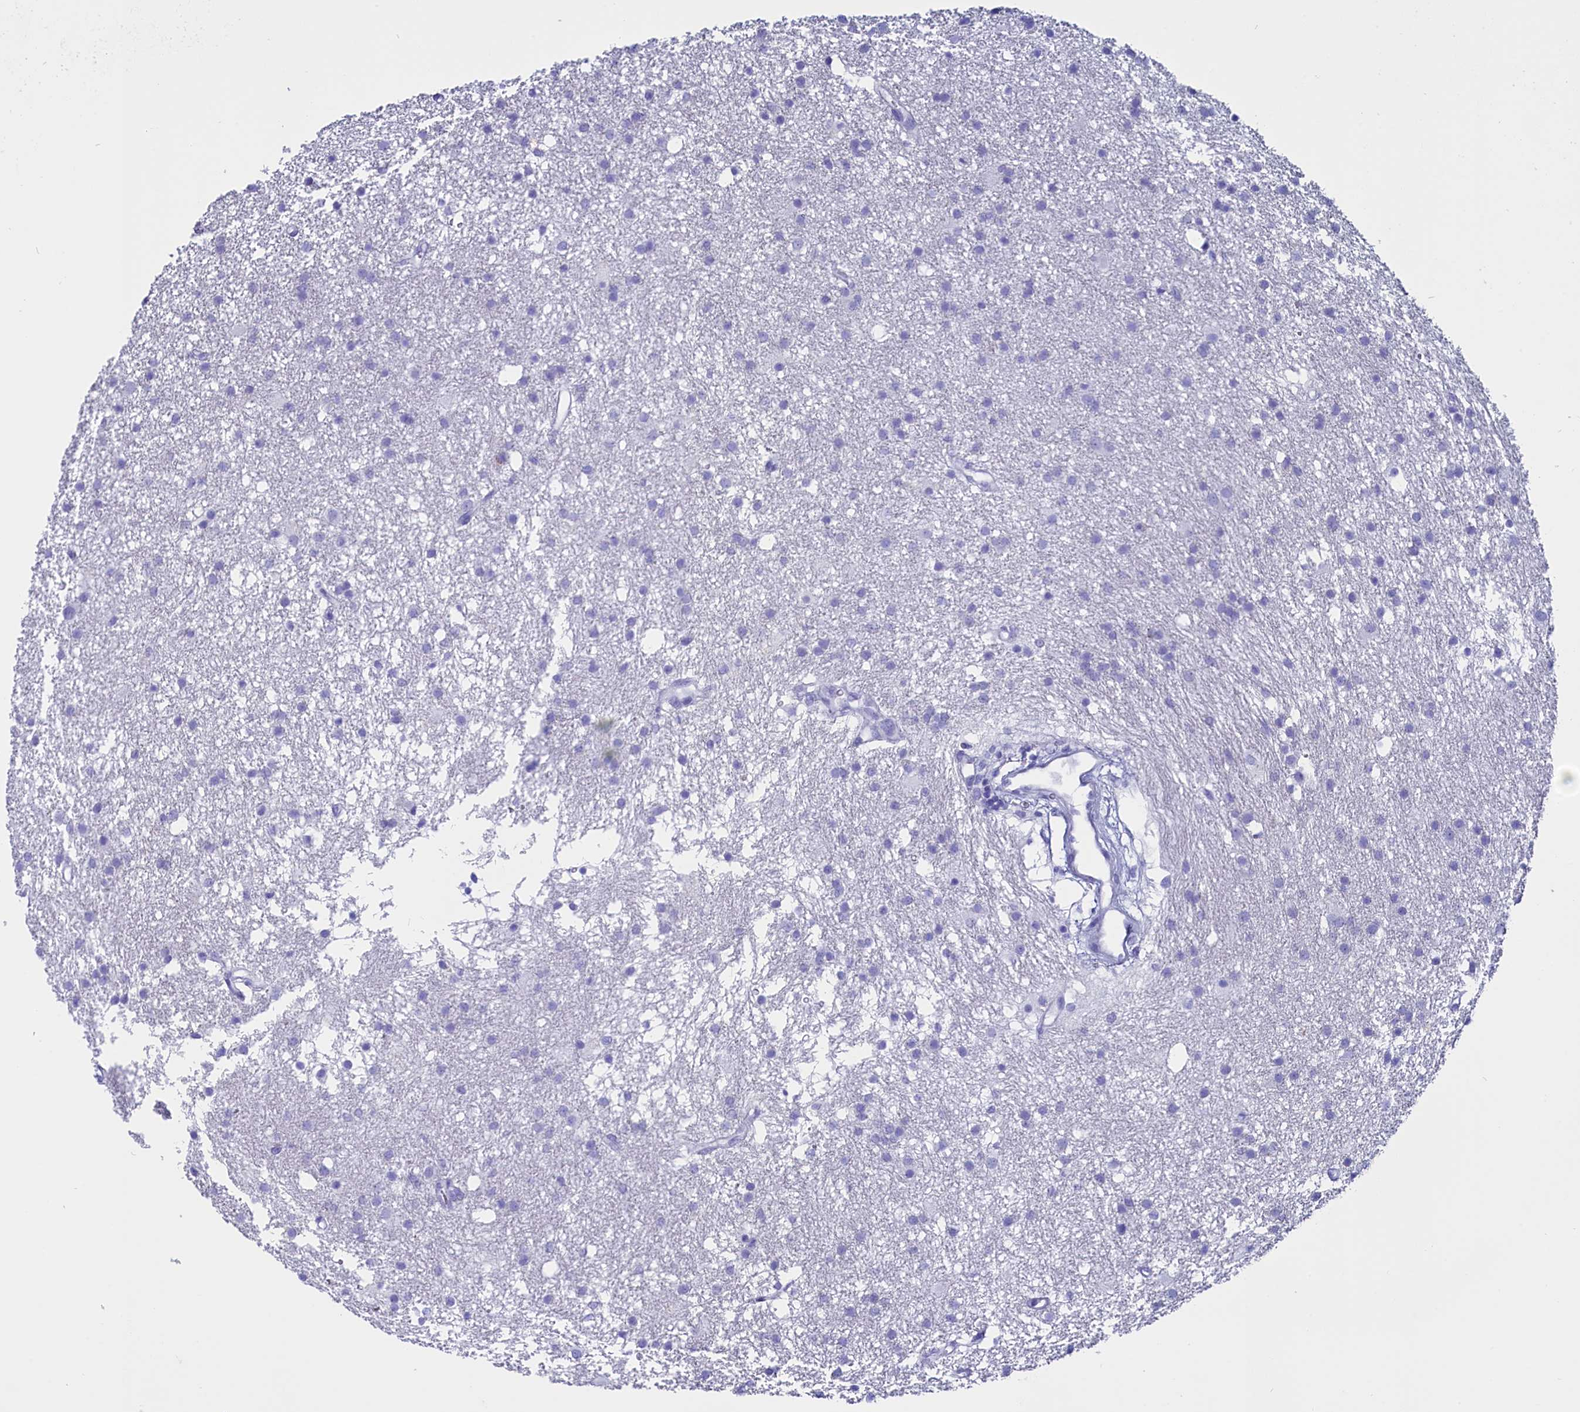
{"staining": {"intensity": "negative", "quantity": "none", "location": "none"}, "tissue": "glioma", "cell_type": "Tumor cells", "image_type": "cancer", "snomed": [{"axis": "morphology", "description": "Glioma, malignant, High grade"}, {"axis": "topography", "description": "Brain"}], "caption": "Immunohistochemical staining of human glioma demonstrates no significant expression in tumor cells.", "gene": "ANKRD29", "patient": {"sex": "male", "age": 77}}